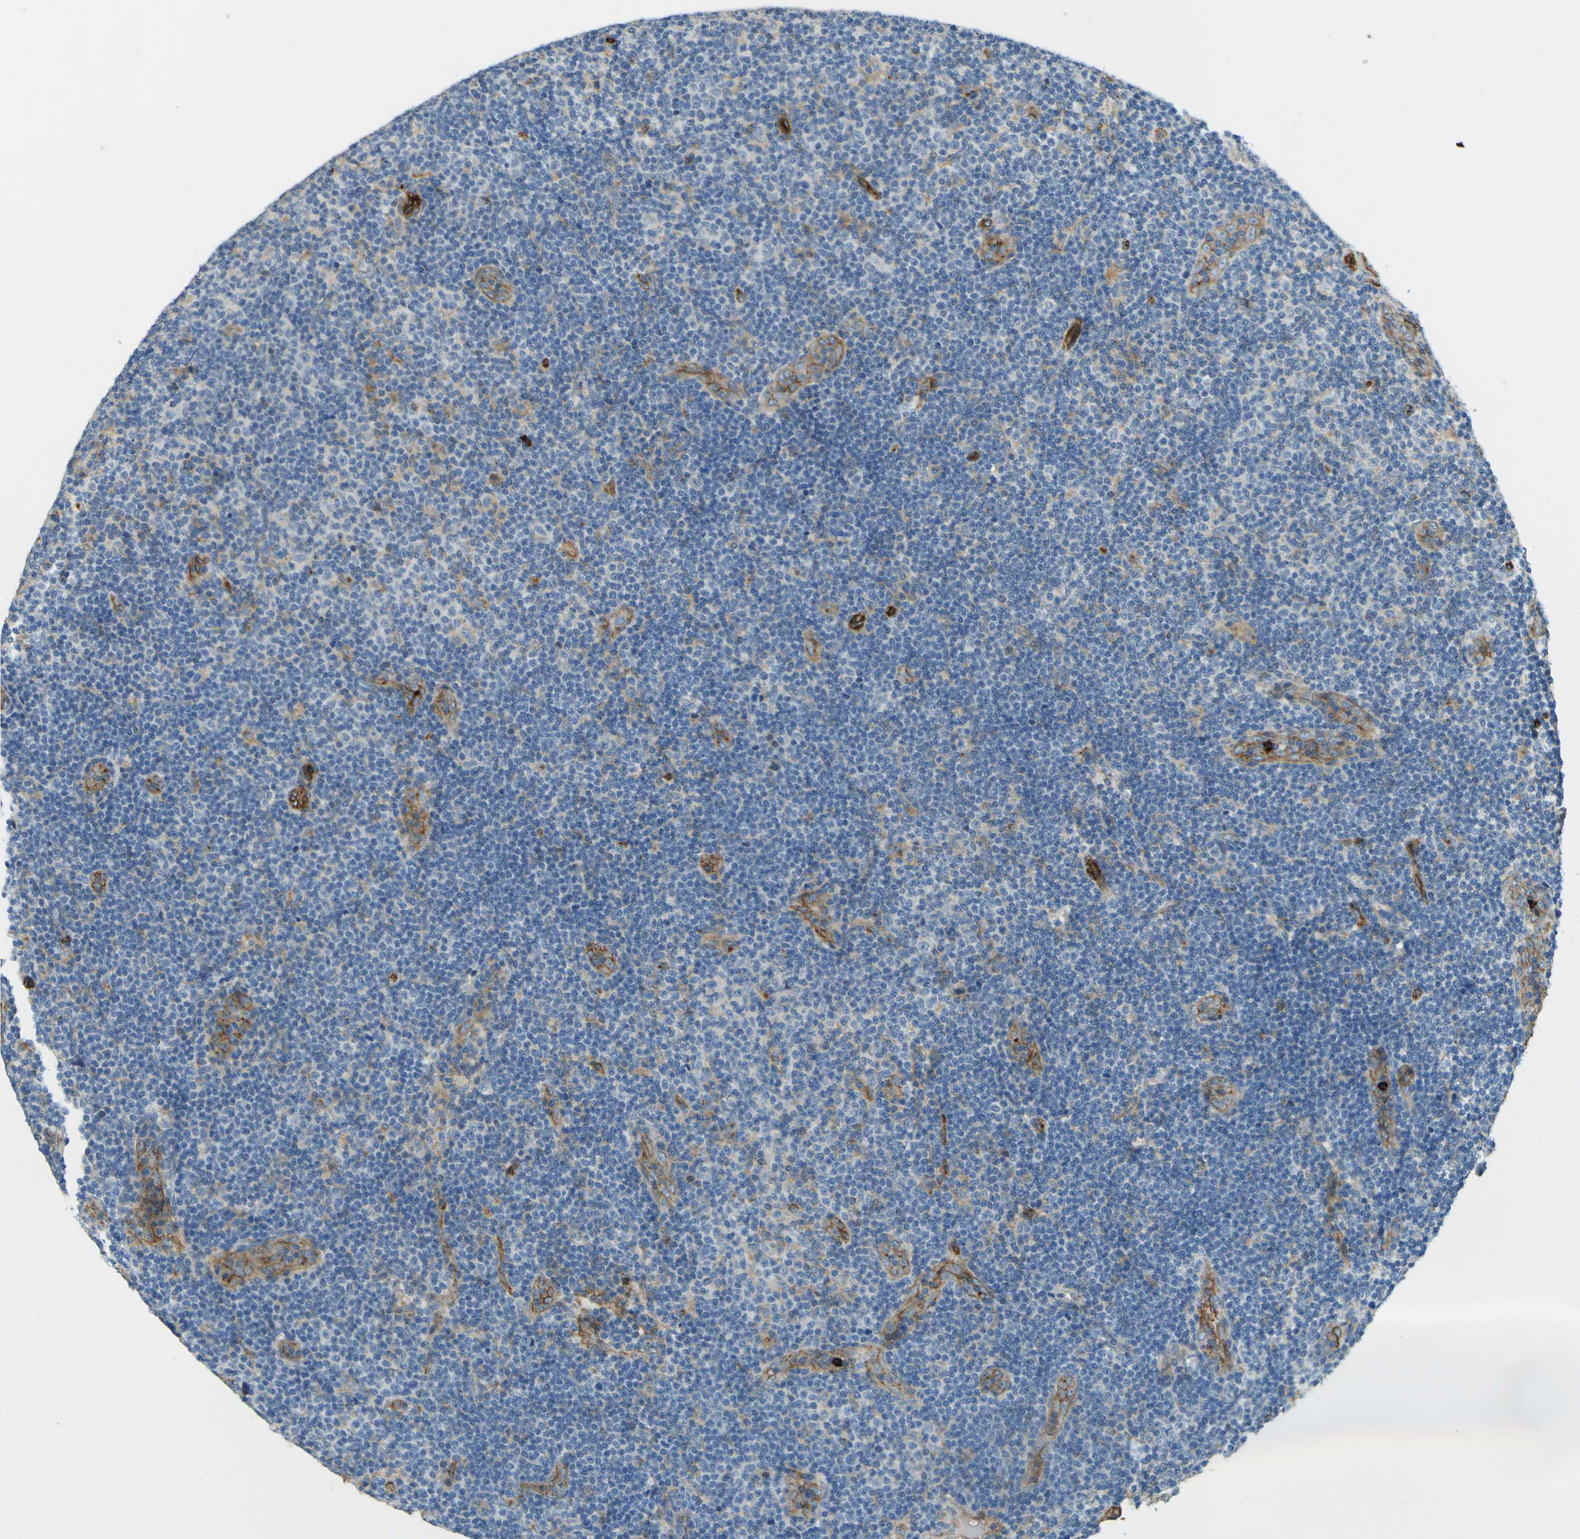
{"staining": {"intensity": "moderate", "quantity": "<25%", "location": "cytoplasmic/membranous"}, "tissue": "lymphoma", "cell_type": "Tumor cells", "image_type": "cancer", "snomed": [{"axis": "morphology", "description": "Malignant lymphoma, non-Hodgkin's type, Low grade"}, {"axis": "topography", "description": "Lymph node"}], "caption": "This photomicrograph shows immunohistochemistry (IHC) staining of lymphoma, with low moderate cytoplasmic/membranous staining in about <25% of tumor cells.", "gene": "PLXDC1", "patient": {"sex": "male", "age": 83}}